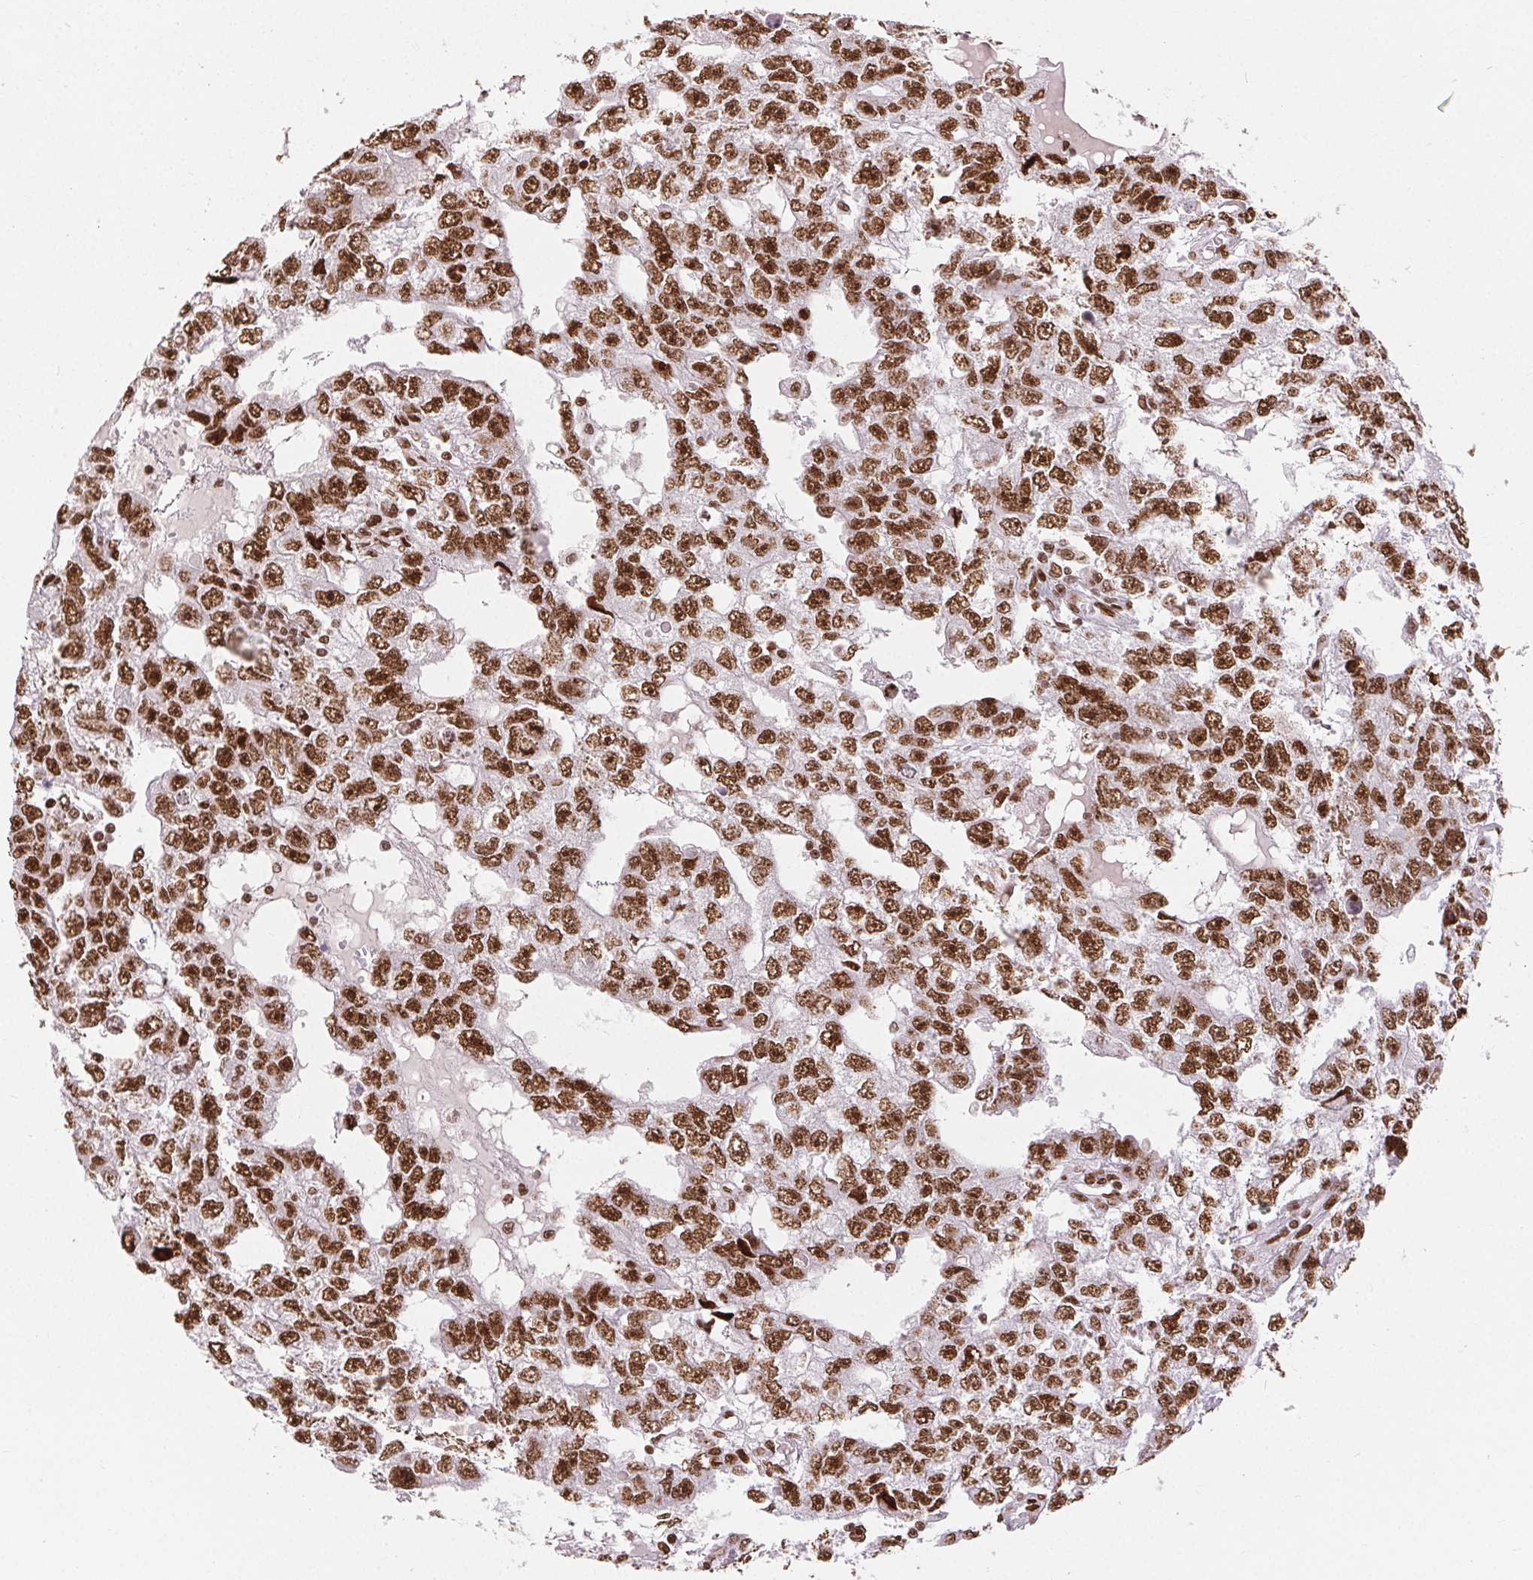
{"staining": {"intensity": "moderate", "quantity": ">75%", "location": "nuclear"}, "tissue": "testis cancer", "cell_type": "Tumor cells", "image_type": "cancer", "snomed": [{"axis": "morphology", "description": "Carcinoma, Embryonal, NOS"}, {"axis": "topography", "description": "Testis"}], "caption": "A brown stain shows moderate nuclear expression of a protein in testis cancer (embryonal carcinoma) tumor cells. (DAB IHC, brown staining for protein, blue staining for nuclei).", "gene": "ZNF80", "patient": {"sex": "male", "age": 20}}